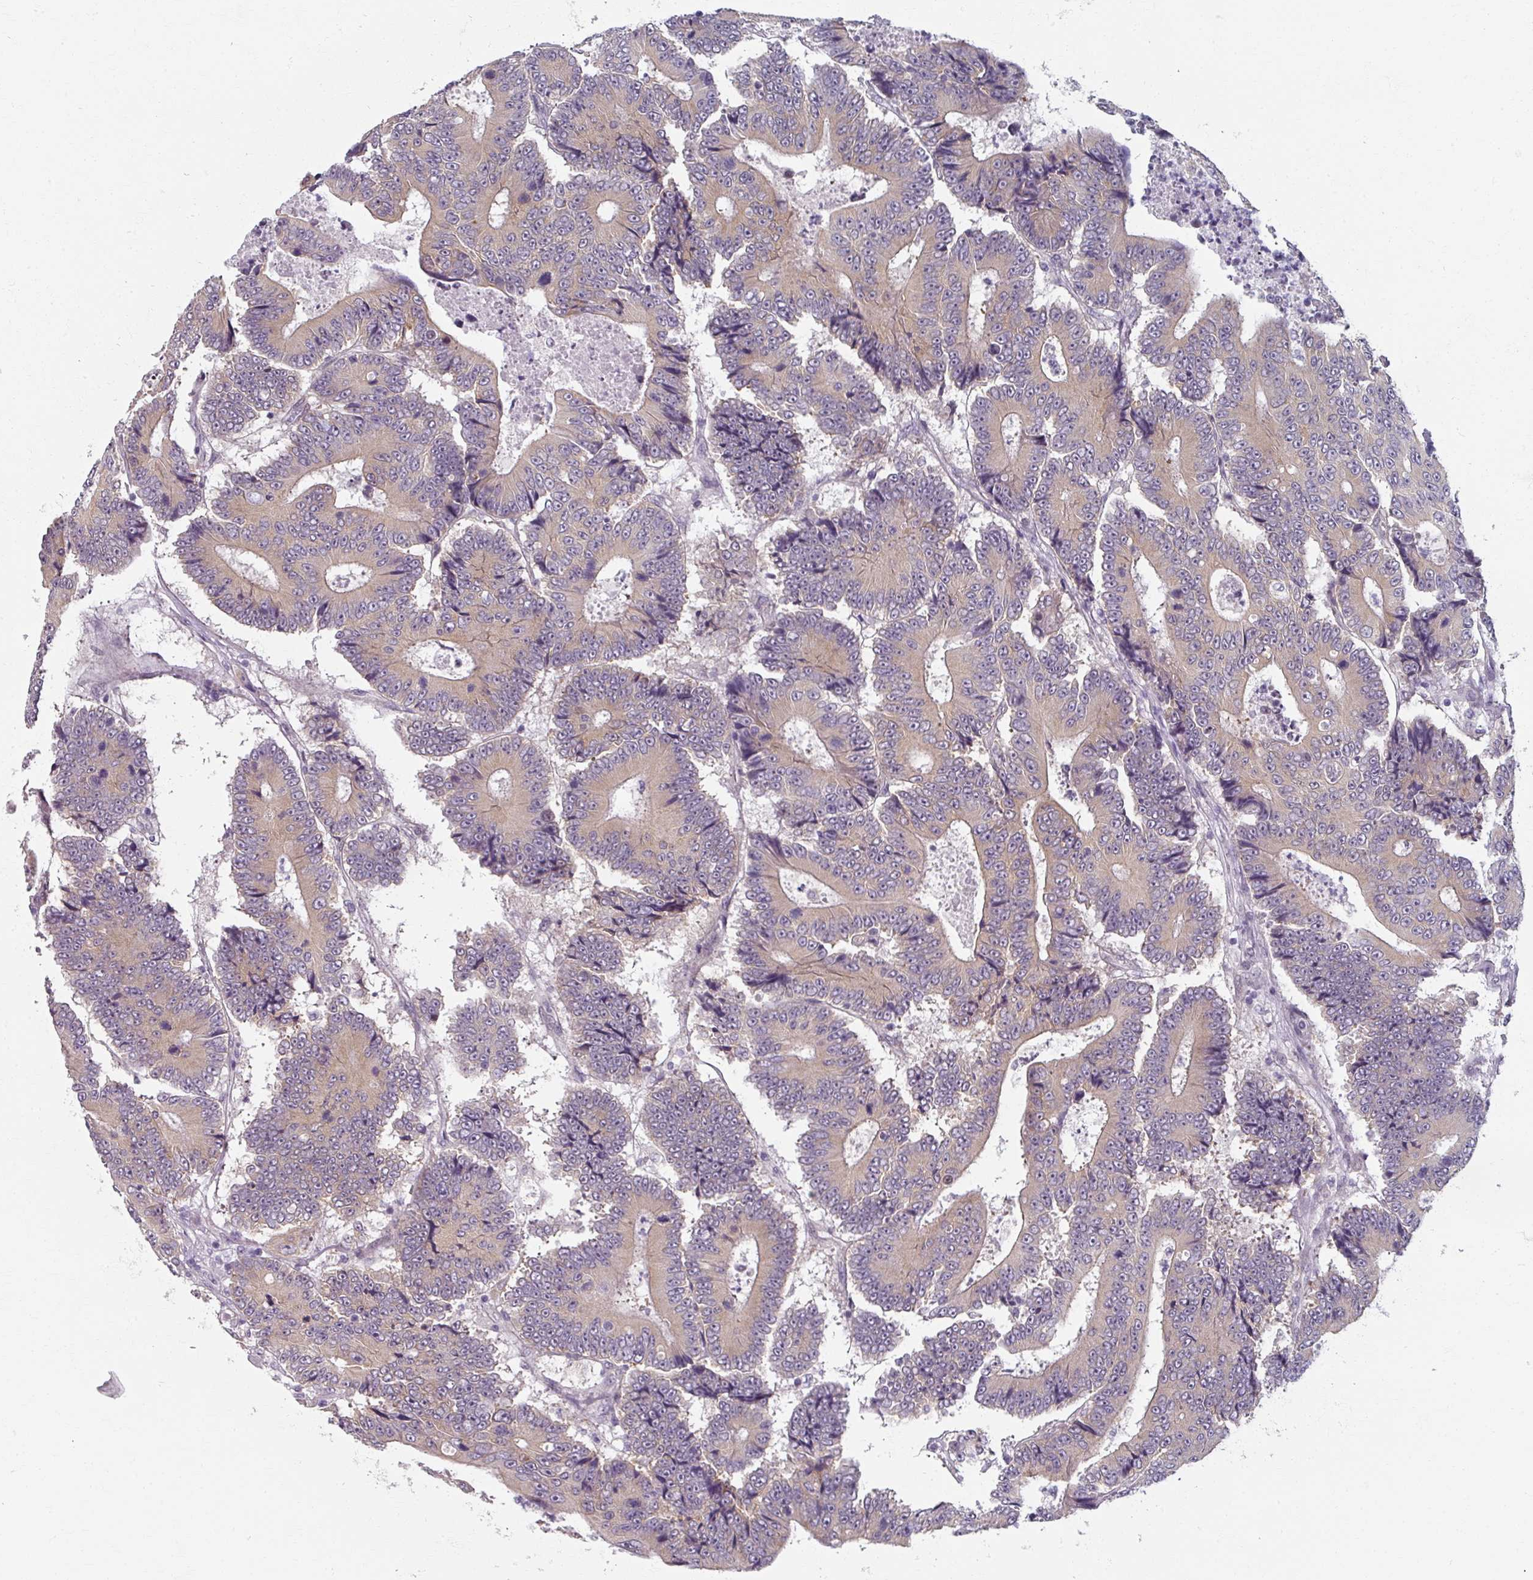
{"staining": {"intensity": "weak", "quantity": ">75%", "location": "cytoplasmic/membranous"}, "tissue": "colorectal cancer", "cell_type": "Tumor cells", "image_type": "cancer", "snomed": [{"axis": "morphology", "description": "Adenocarcinoma, NOS"}, {"axis": "topography", "description": "Colon"}], "caption": "An immunohistochemistry (IHC) image of neoplastic tissue is shown. Protein staining in brown labels weak cytoplasmic/membranous positivity in colorectal adenocarcinoma within tumor cells. (brown staining indicates protein expression, while blue staining denotes nuclei).", "gene": "RIPOR3", "patient": {"sex": "male", "age": 83}}